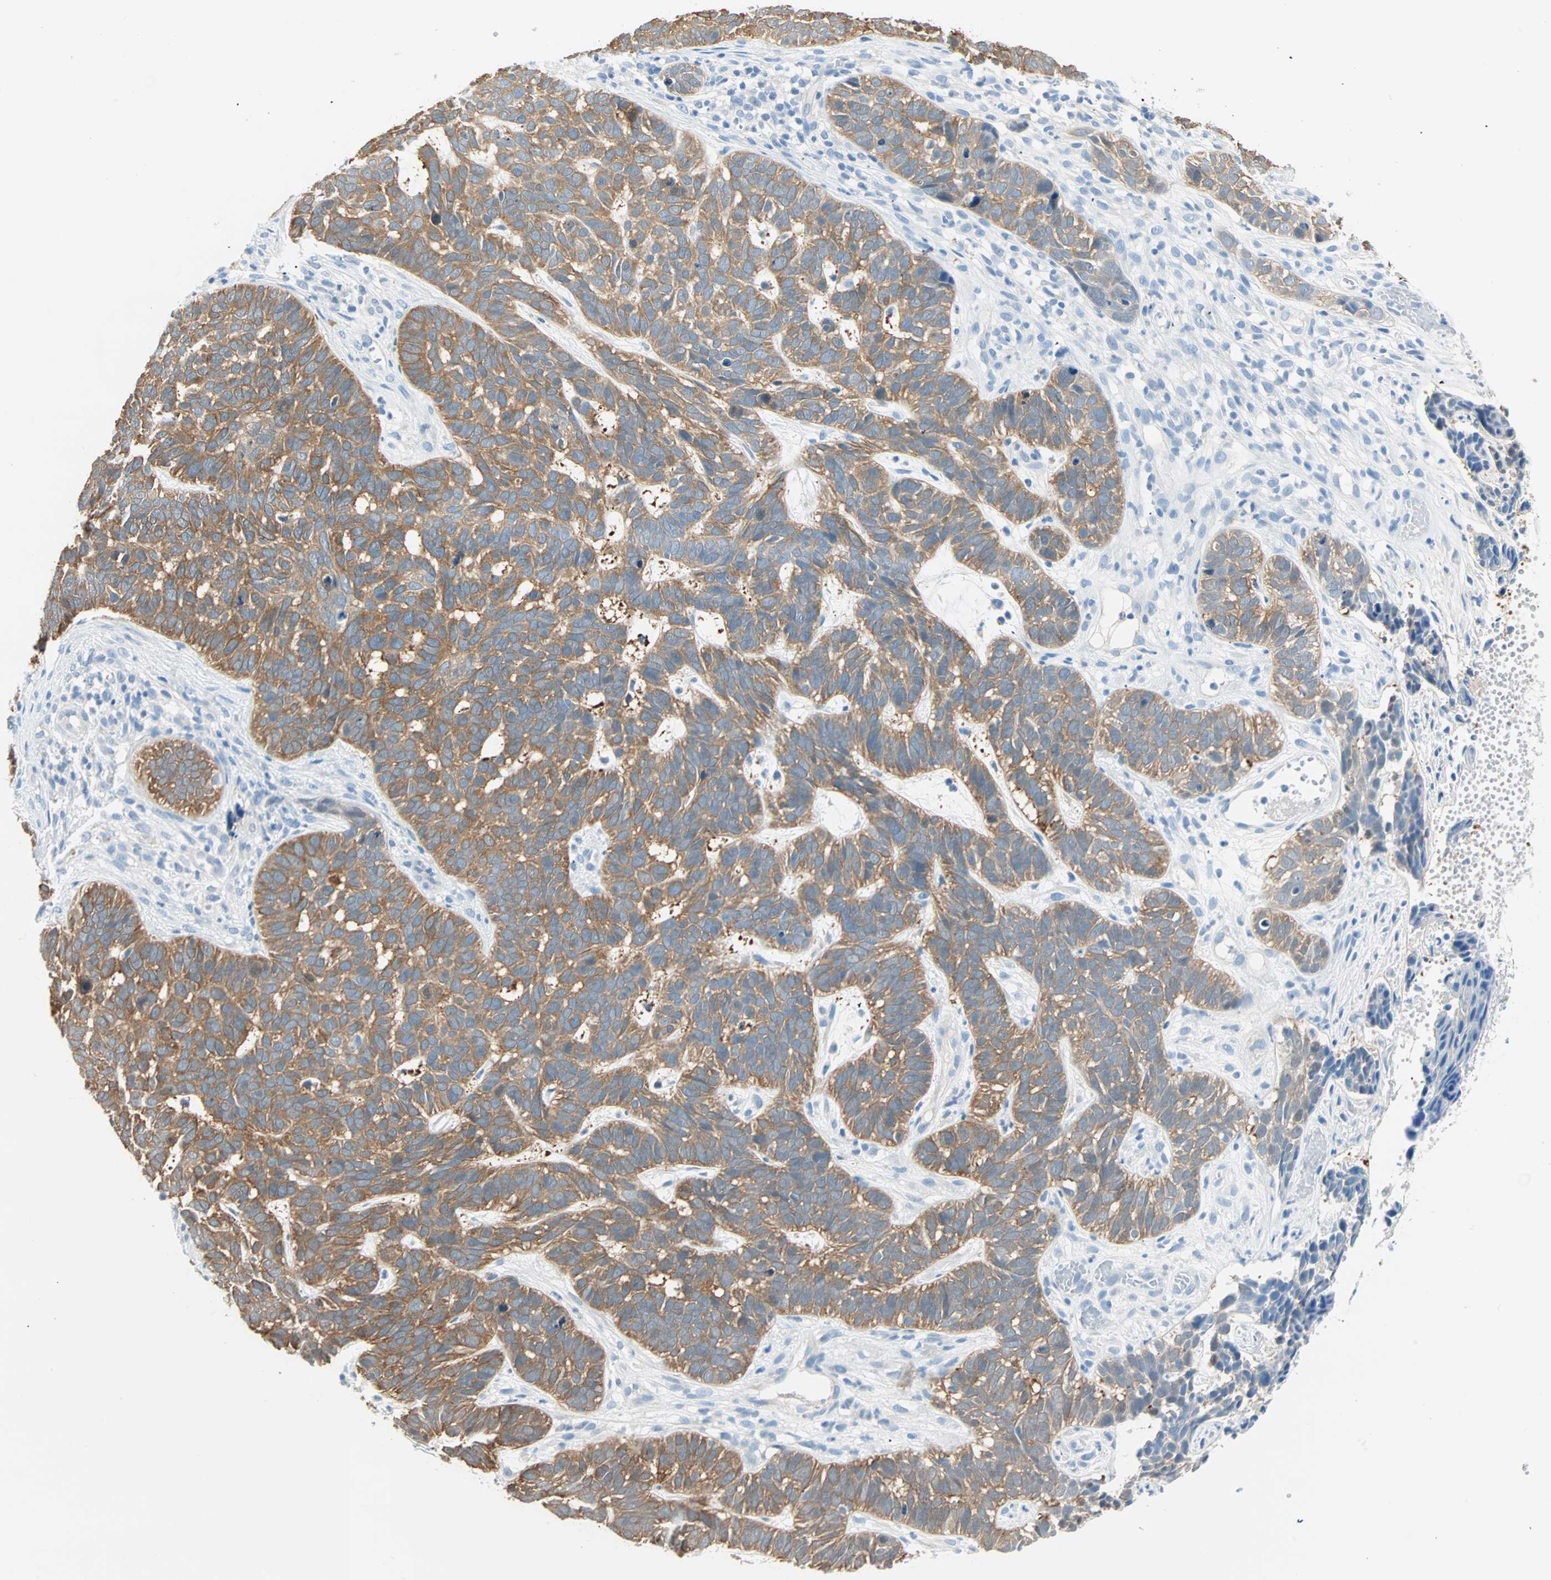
{"staining": {"intensity": "moderate", "quantity": ">75%", "location": "cytoplasmic/membranous"}, "tissue": "skin cancer", "cell_type": "Tumor cells", "image_type": "cancer", "snomed": [{"axis": "morphology", "description": "Basal cell carcinoma"}, {"axis": "topography", "description": "Skin"}], "caption": "Immunohistochemistry of human skin basal cell carcinoma displays medium levels of moderate cytoplasmic/membranous positivity in approximately >75% of tumor cells. (DAB (3,3'-diaminobenzidine) IHC with brightfield microscopy, high magnification).", "gene": "ATF6", "patient": {"sex": "male", "age": 87}}